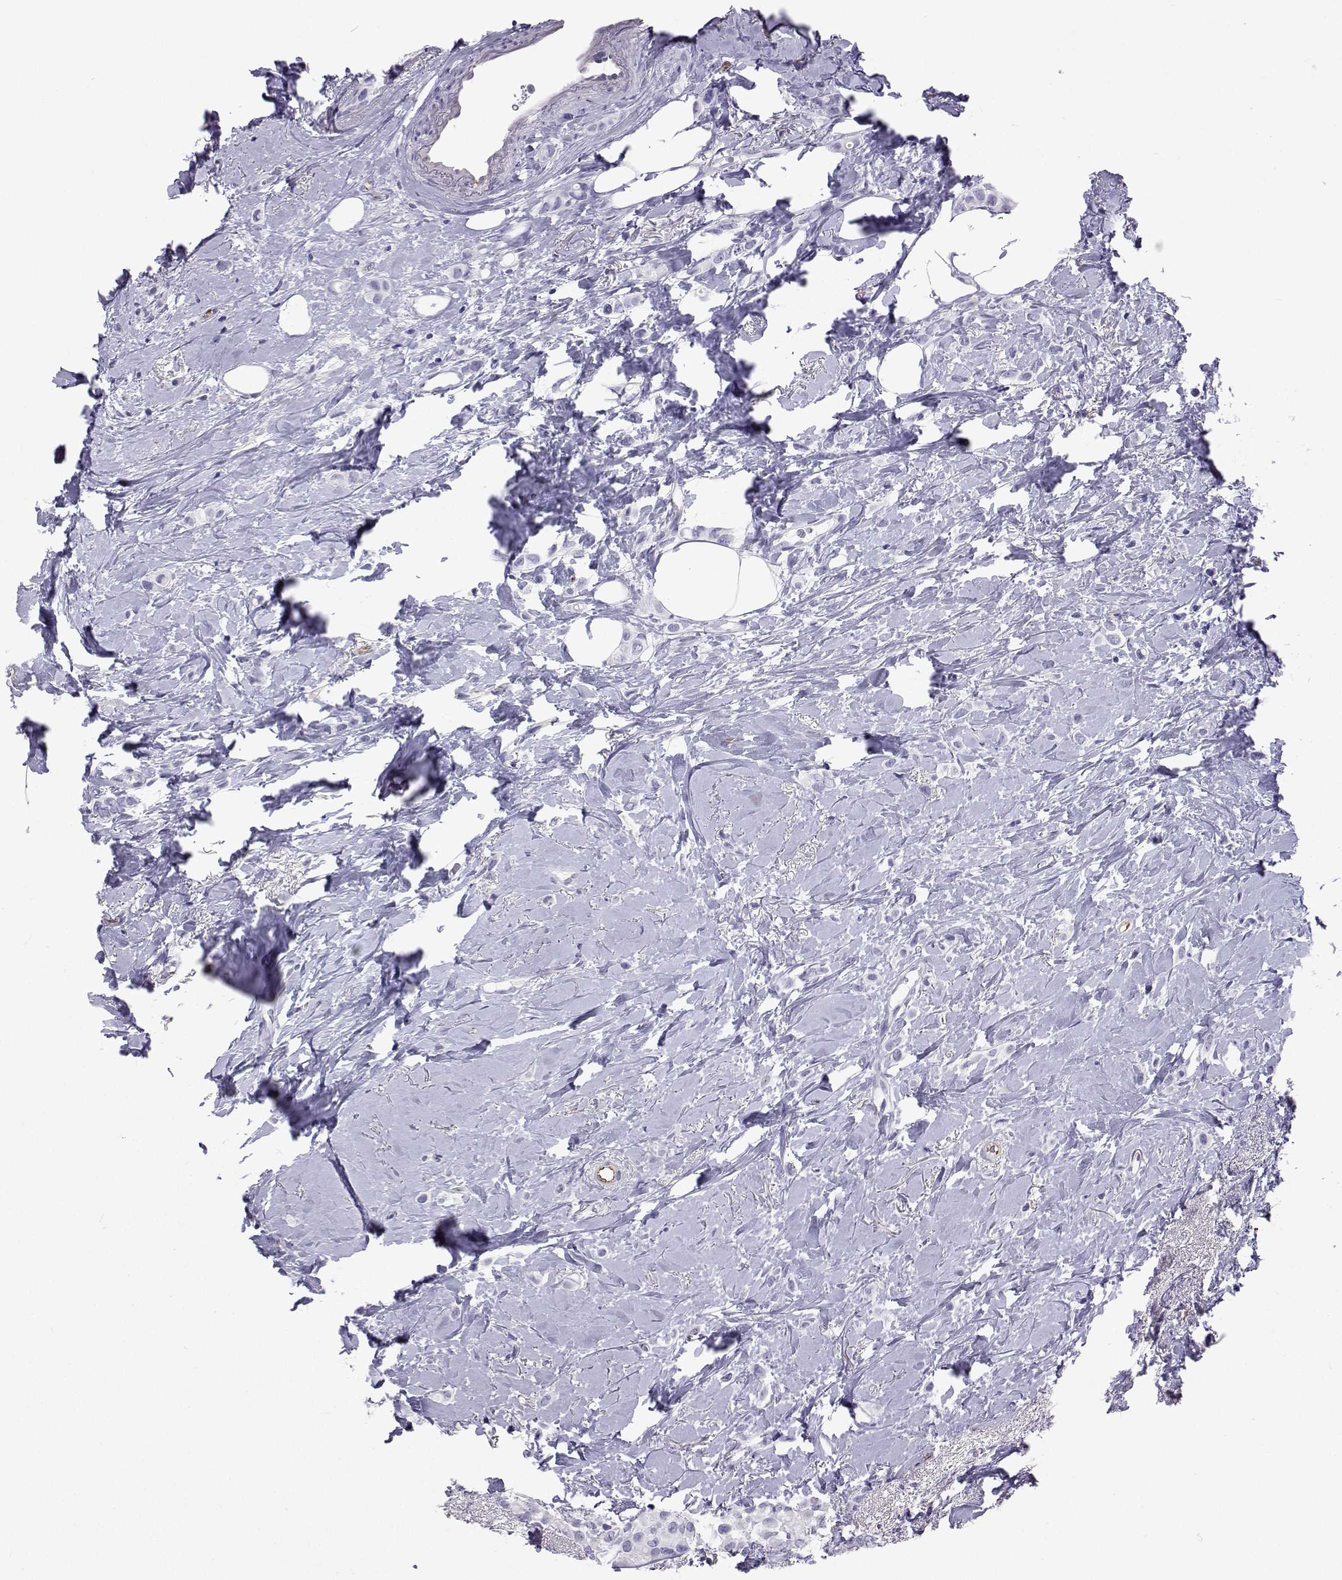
{"staining": {"intensity": "negative", "quantity": "none", "location": "none"}, "tissue": "breast cancer", "cell_type": "Tumor cells", "image_type": "cancer", "snomed": [{"axis": "morphology", "description": "Lobular carcinoma"}, {"axis": "topography", "description": "Breast"}], "caption": "Tumor cells show no significant expression in lobular carcinoma (breast). The staining is performed using DAB brown chromogen with nuclei counter-stained in using hematoxylin.", "gene": "GALM", "patient": {"sex": "female", "age": 66}}